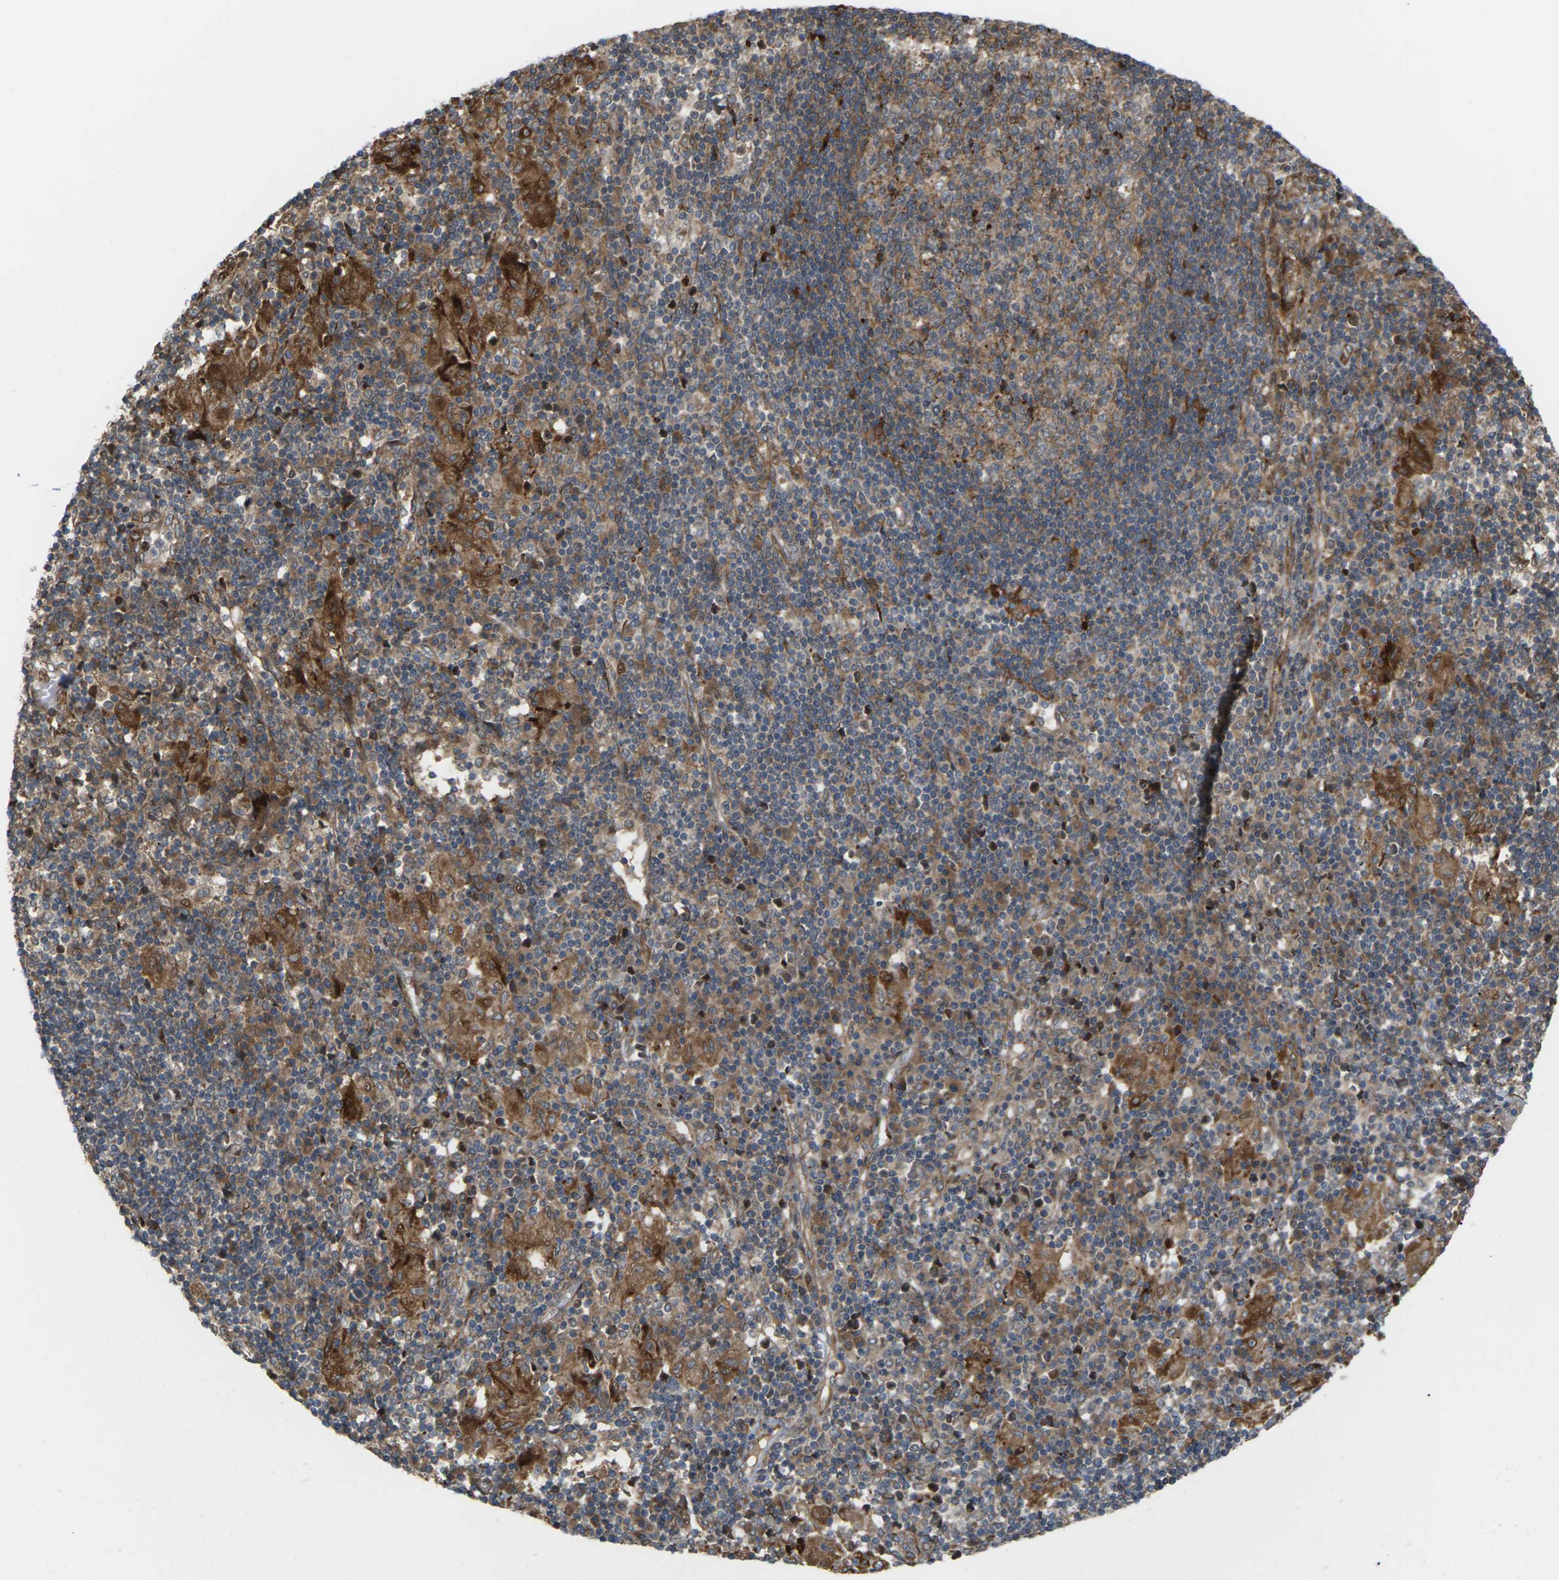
{"staining": {"intensity": "weak", "quantity": ">75%", "location": "cytoplasmic/membranous"}, "tissue": "adipose tissue", "cell_type": "Adipocytes", "image_type": "normal", "snomed": [{"axis": "morphology", "description": "Normal tissue, NOS"}, {"axis": "morphology", "description": "Adenocarcinoma, NOS"}, {"axis": "topography", "description": "Esophagus"}], "caption": "Immunohistochemical staining of normal adipose tissue reveals low levels of weak cytoplasmic/membranous expression in about >75% of adipocytes.", "gene": "ROBO1", "patient": {"sex": "male", "age": 62}}